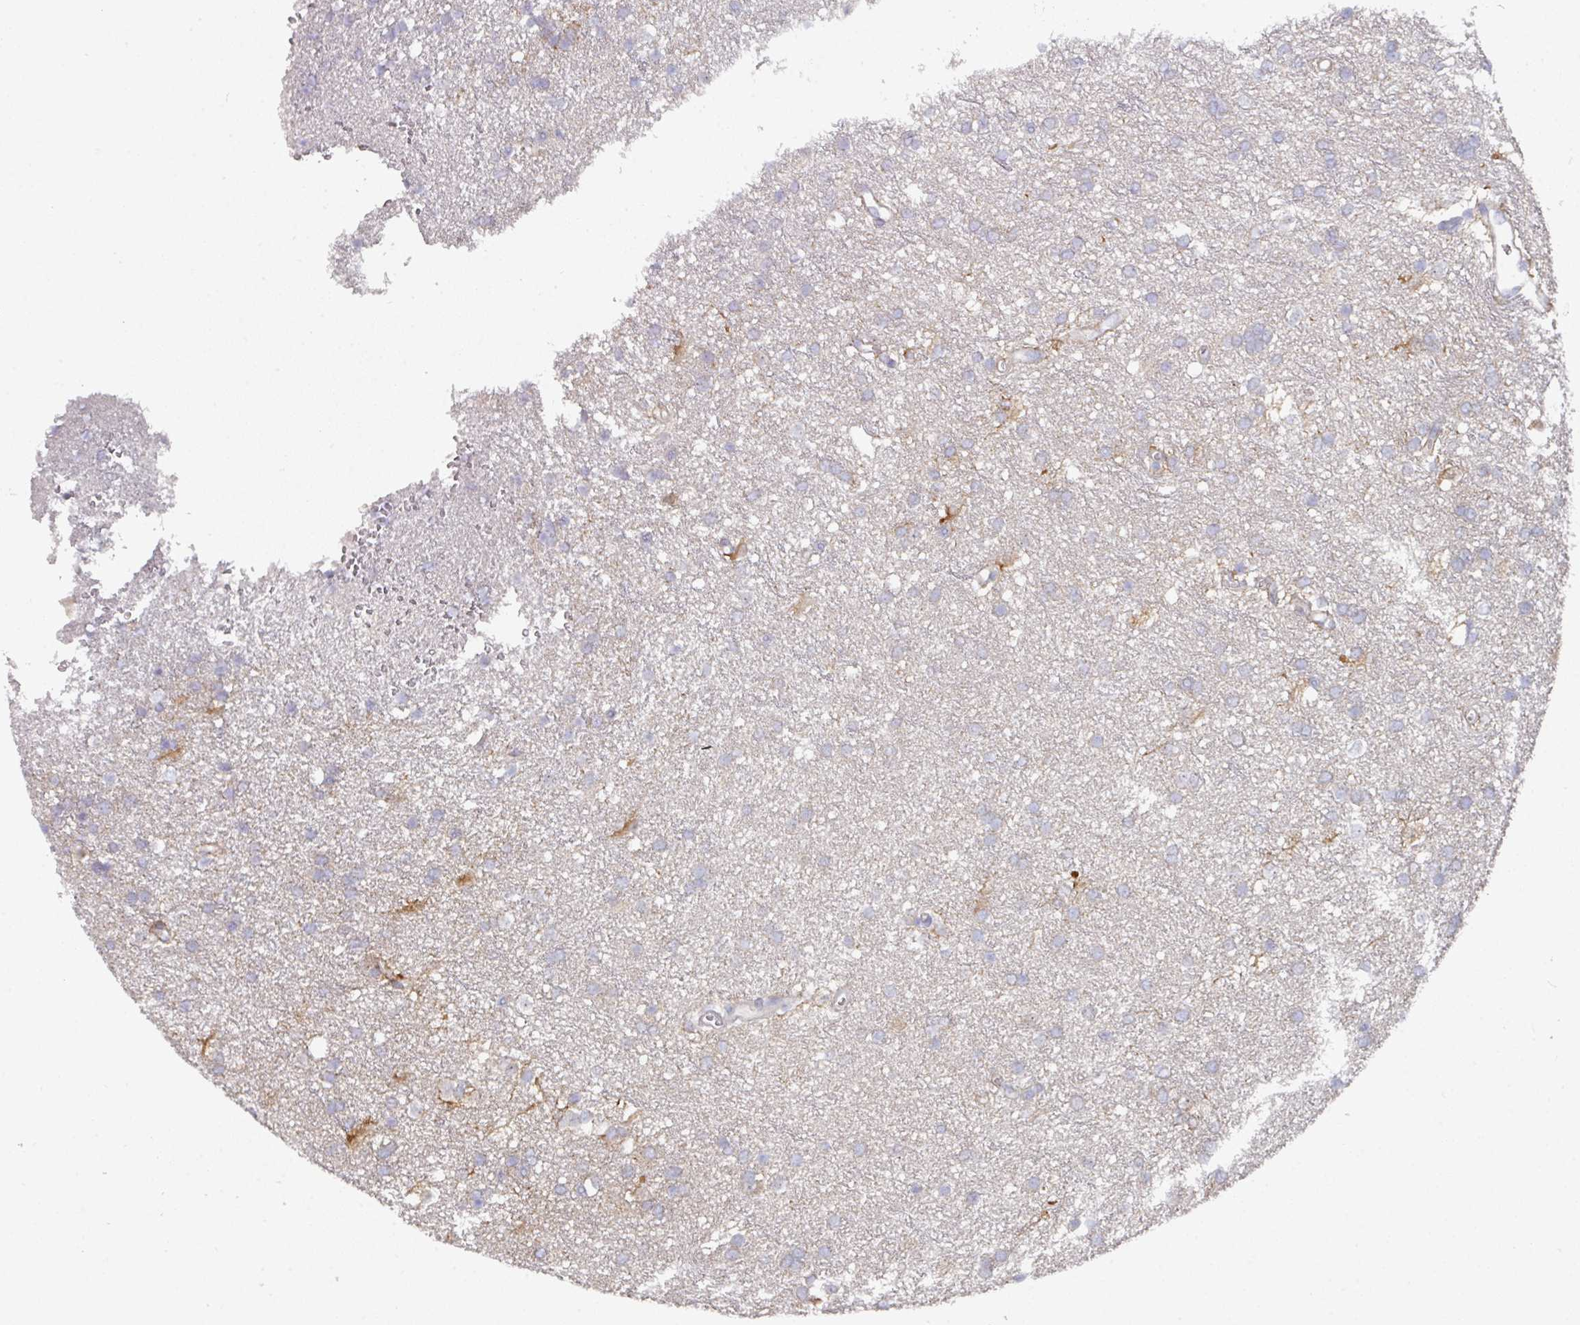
{"staining": {"intensity": "negative", "quantity": "none", "location": "none"}, "tissue": "glioma", "cell_type": "Tumor cells", "image_type": "cancer", "snomed": [{"axis": "morphology", "description": "Glioma, malignant, Low grade"}, {"axis": "topography", "description": "Brain"}], "caption": "Immunohistochemistry of human glioma reveals no staining in tumor cells. Brightfield microscopy of immunohistochemistry stained with DAB (brown) and hematoxylin (blue), captured at high magnification.", "gene": "NT5C1A", "patient": {"sex": "female", "age": 33}}